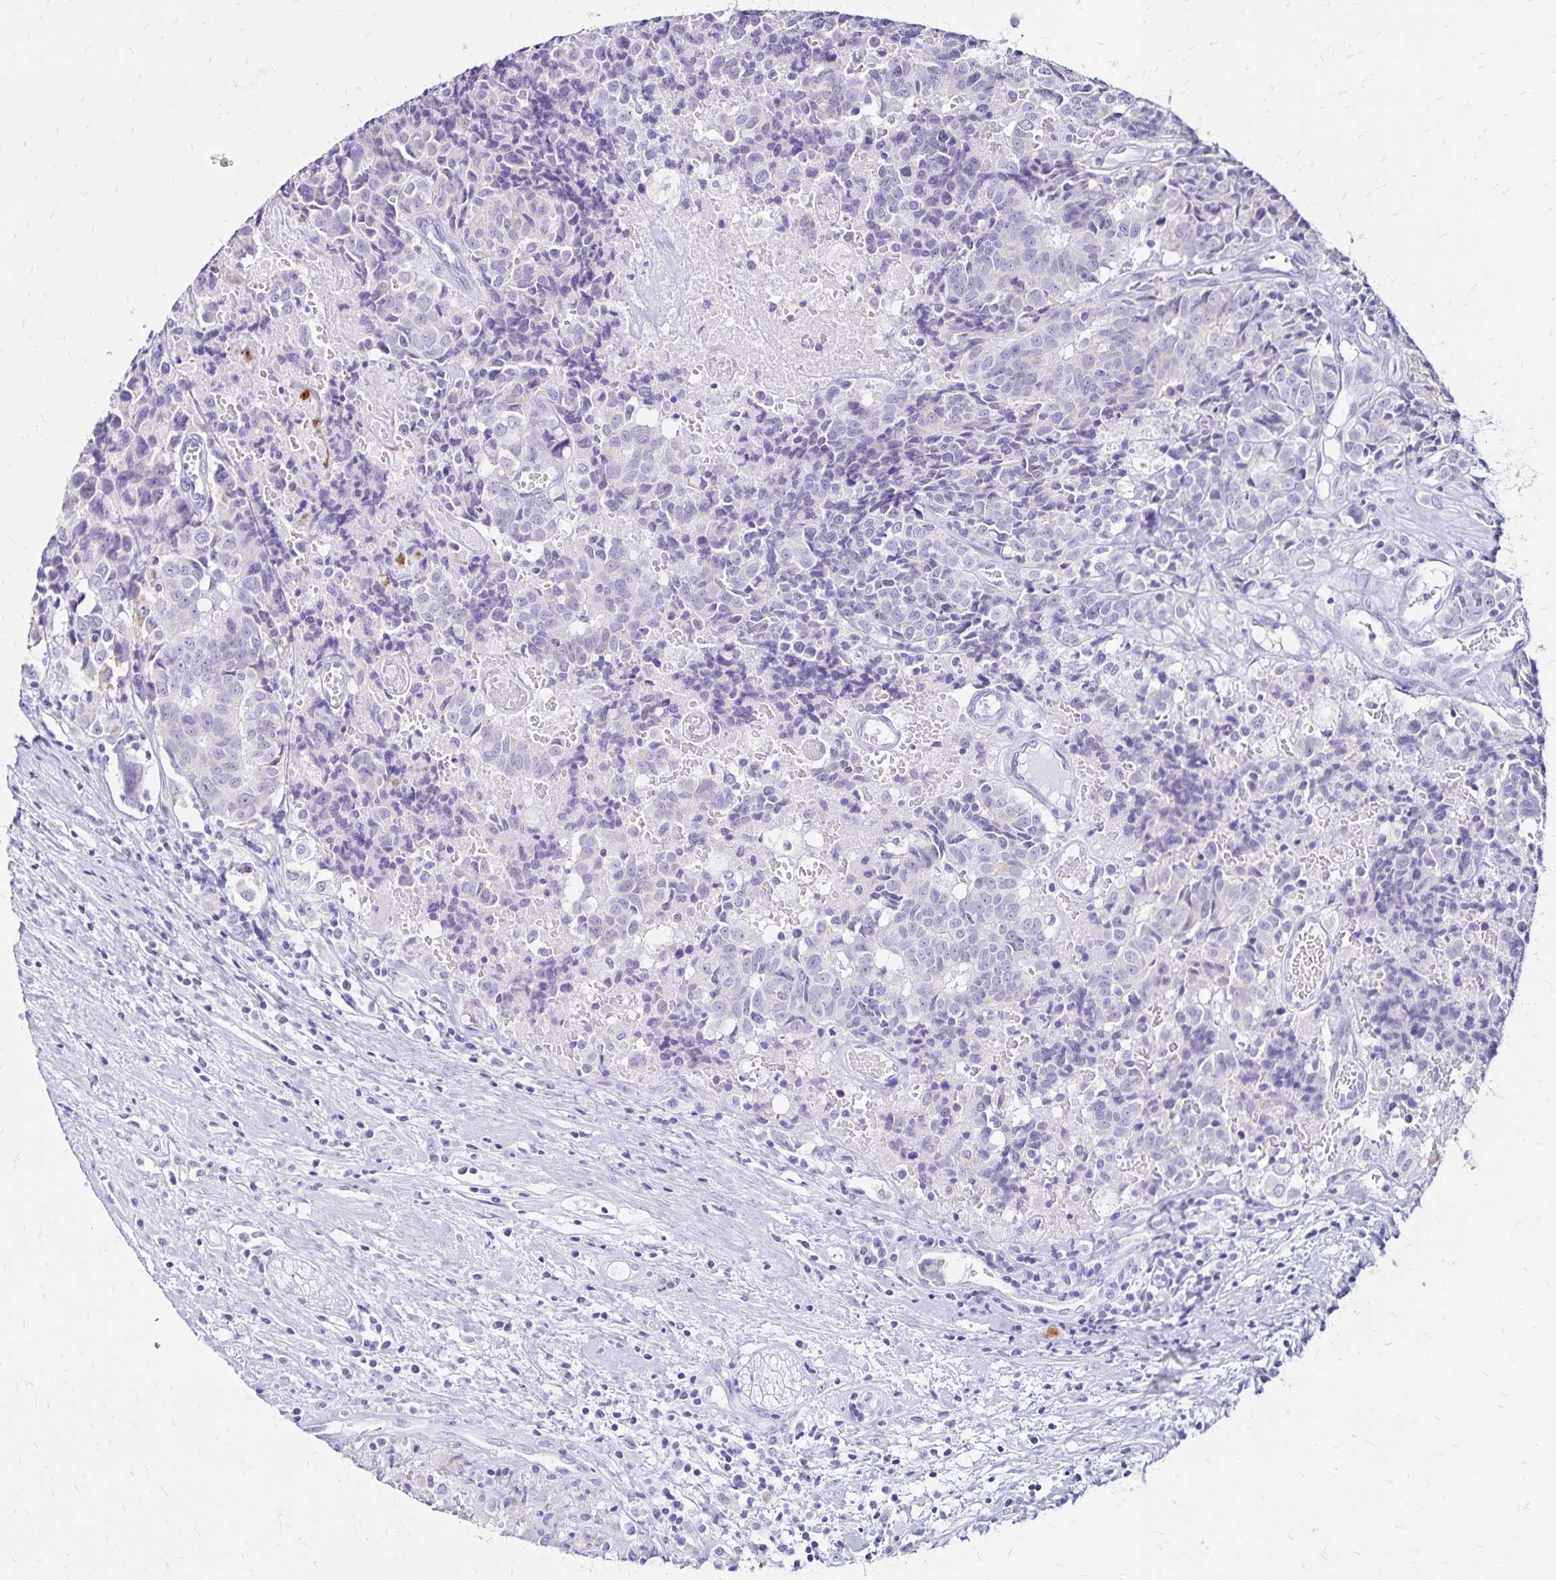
{"staining": {"intensity": "negative", "quantity": "none", "location": "none"}, "tissue": "prostate cancer", "cell_type": "Tumor cells", "image_type": "cancer", "snomed": [{"axis": "morphology", "description": "Adenocarcinoma, High grade"}, {"axis": "topography", "description": "Prostate and seminal vesicle, NOS"}], "caption": "The micrograph exhibits no significant staining in tumor cells of prostate cancer.", "gene": "LIN28B", "patient": {"sex": "male", "age": 60}}